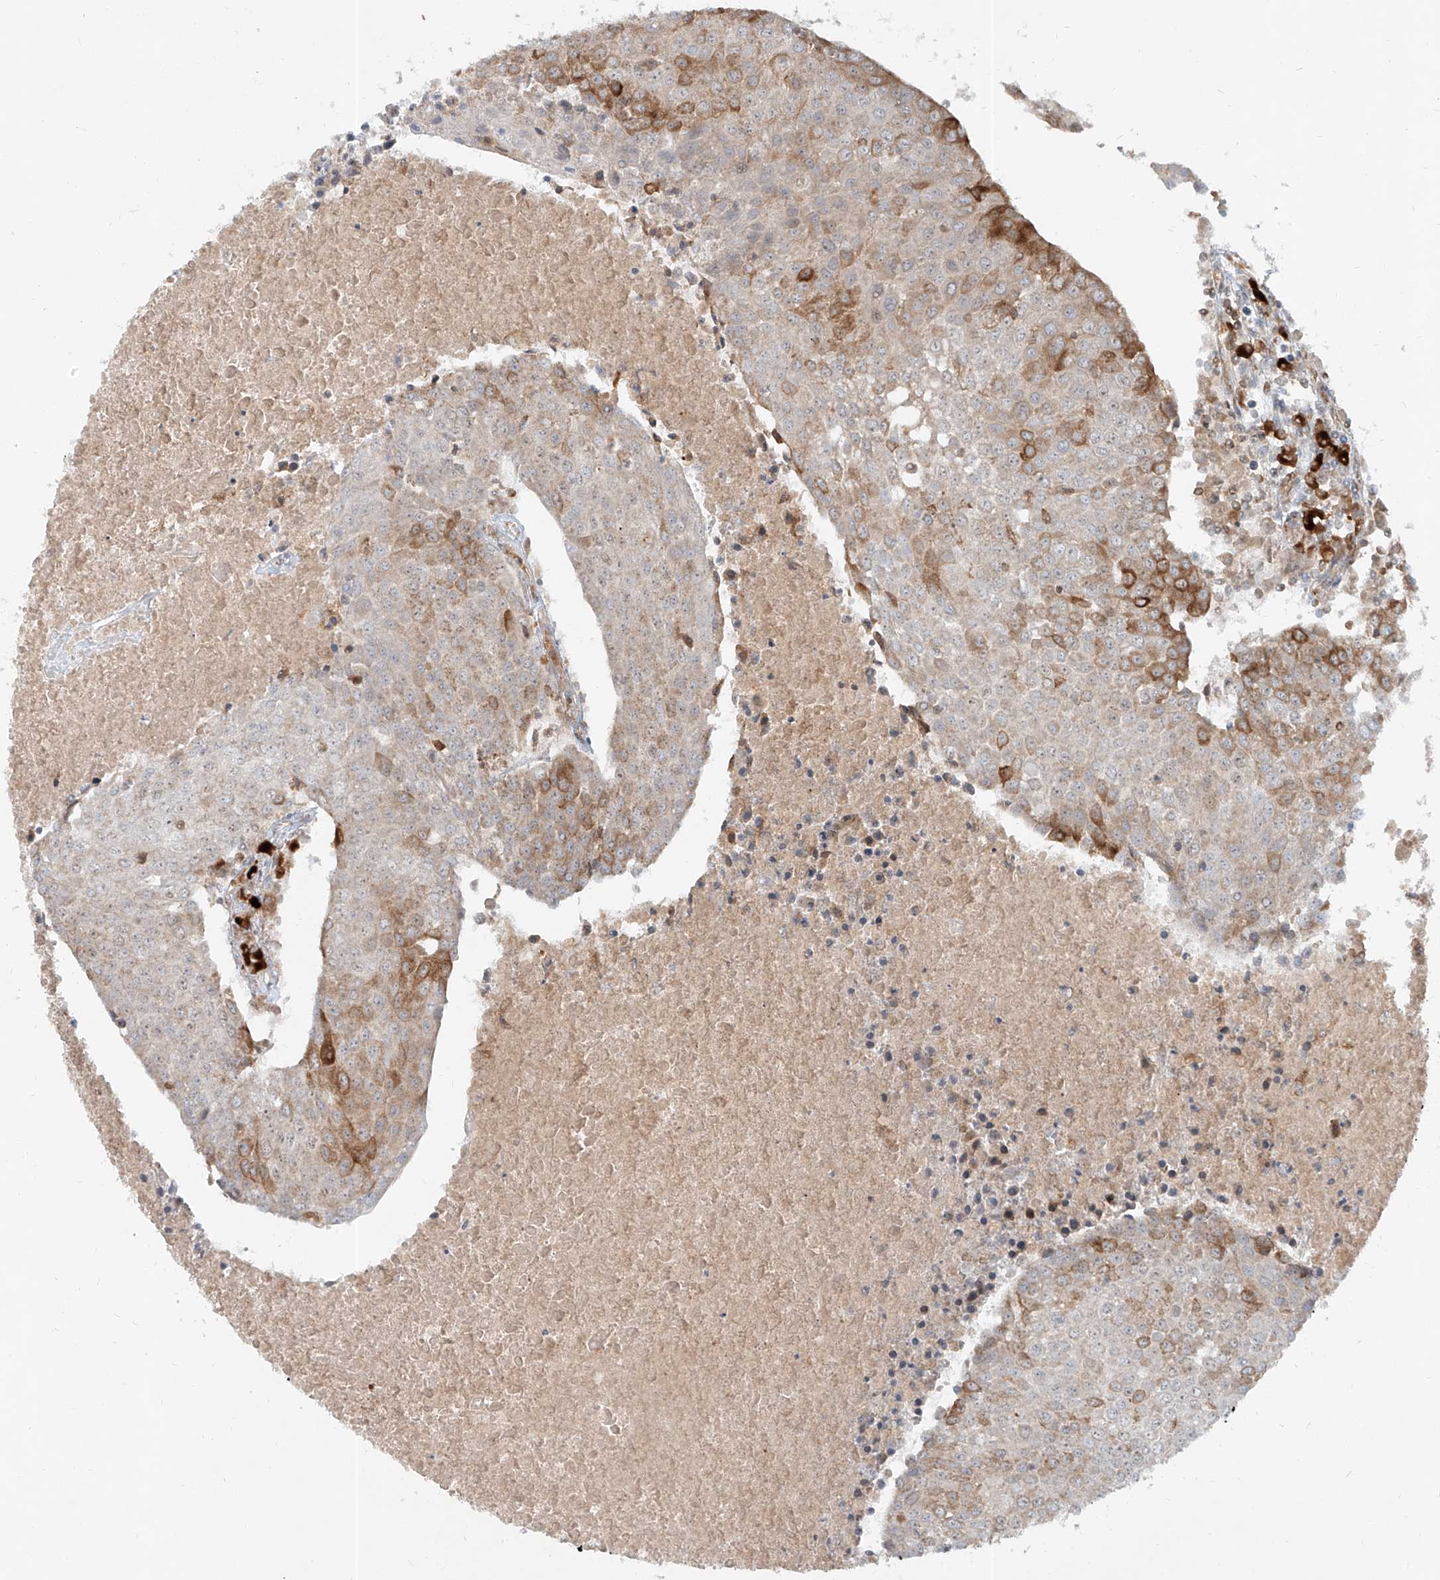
{"staining": {"intensity": "moderate", "quantity": "<25%", "location": "cytoplasmic/membranous"}, "tissue": "urothelial cancer", "cell_type": "Tumor cells", "image_type": "cancer", "snomed": [{"axis": "morphology", "description": "Urothelial carcinoma, High grade"}, {"axis": "topography", "description": "Urinary bladder"}], "caption": "Tumor cells display low levels of moderate cytoplasmic/membranous expression in approximately <25% of cells in human high-grade urothelial carcinoma. (Stains: DAB (3,3'-diaminobenzidine) in brown, nuclei in blue, Microscopy: brightfield microscopy at high magnification).", "gene": "FGD2", "patient": {"sex": "female", "age": 85}}